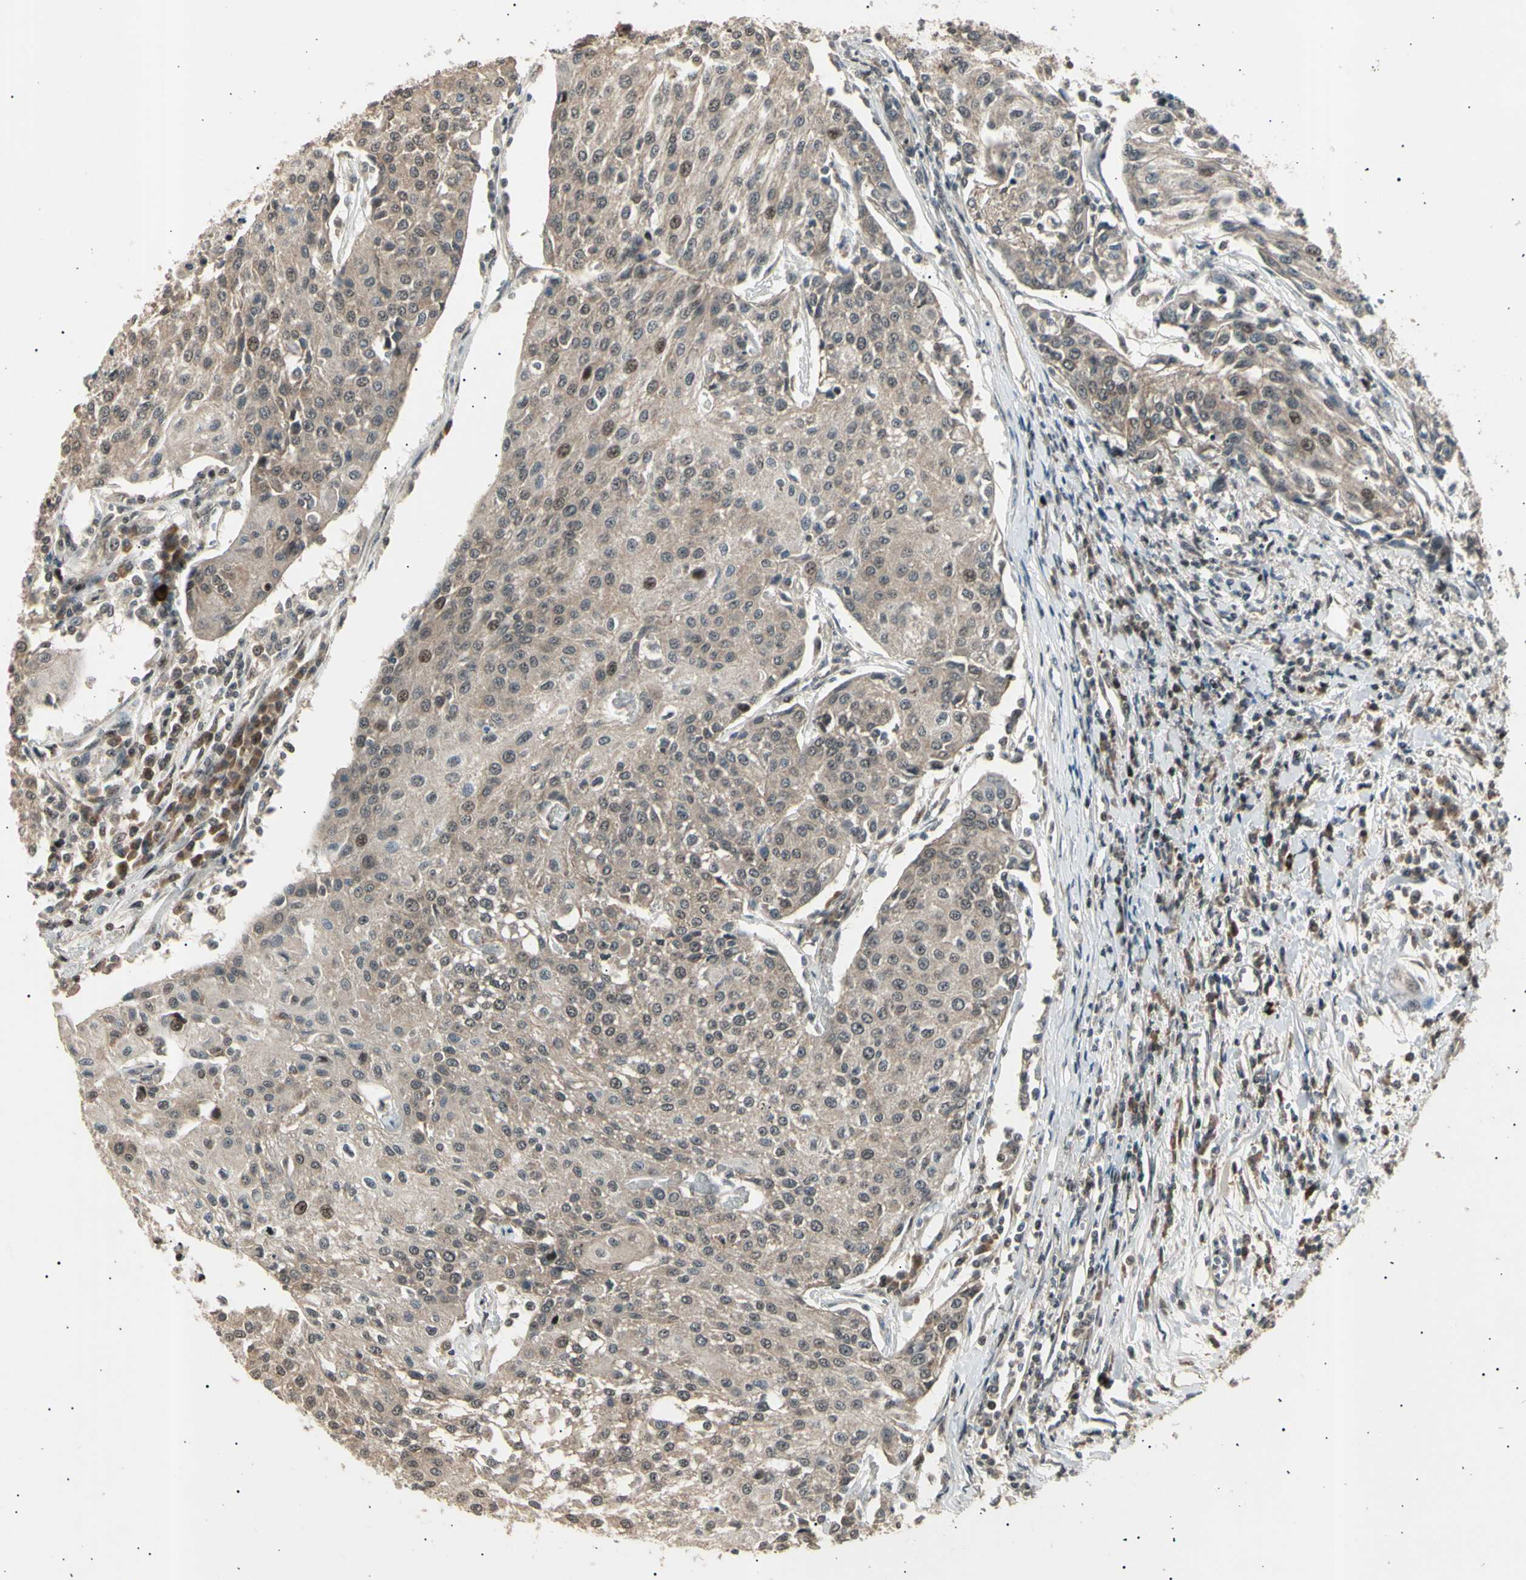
{"staining": {"intensity": "weak", "quantity": ">75%", "location": "cytoplasmic/membranous,nuclear"}, "tissue": "urothelial cancer", "cell_type": "Tumor cells", "image_type": "cancer", "snomed": [{"axis": "morphology", "description": "Urothelial carcinoma, High grade"}, {"axis": "topography", "description": "Urinary bladder"}], "caption": "Immunohistochemistry photomicrograph of neoplastic tissue: human urothelial carcinoma (high-grade) stained using immunohistochemistry (IHC) reveals low levels of weak protein expression localized specifically in the cytoplasmic/membranous and nuclear of tumor cells, appearing as a cytoplasmic/membranous and nuclear brown color.", "gene": "NUAK2", "patient": {"sex": "female", "age": 85}}